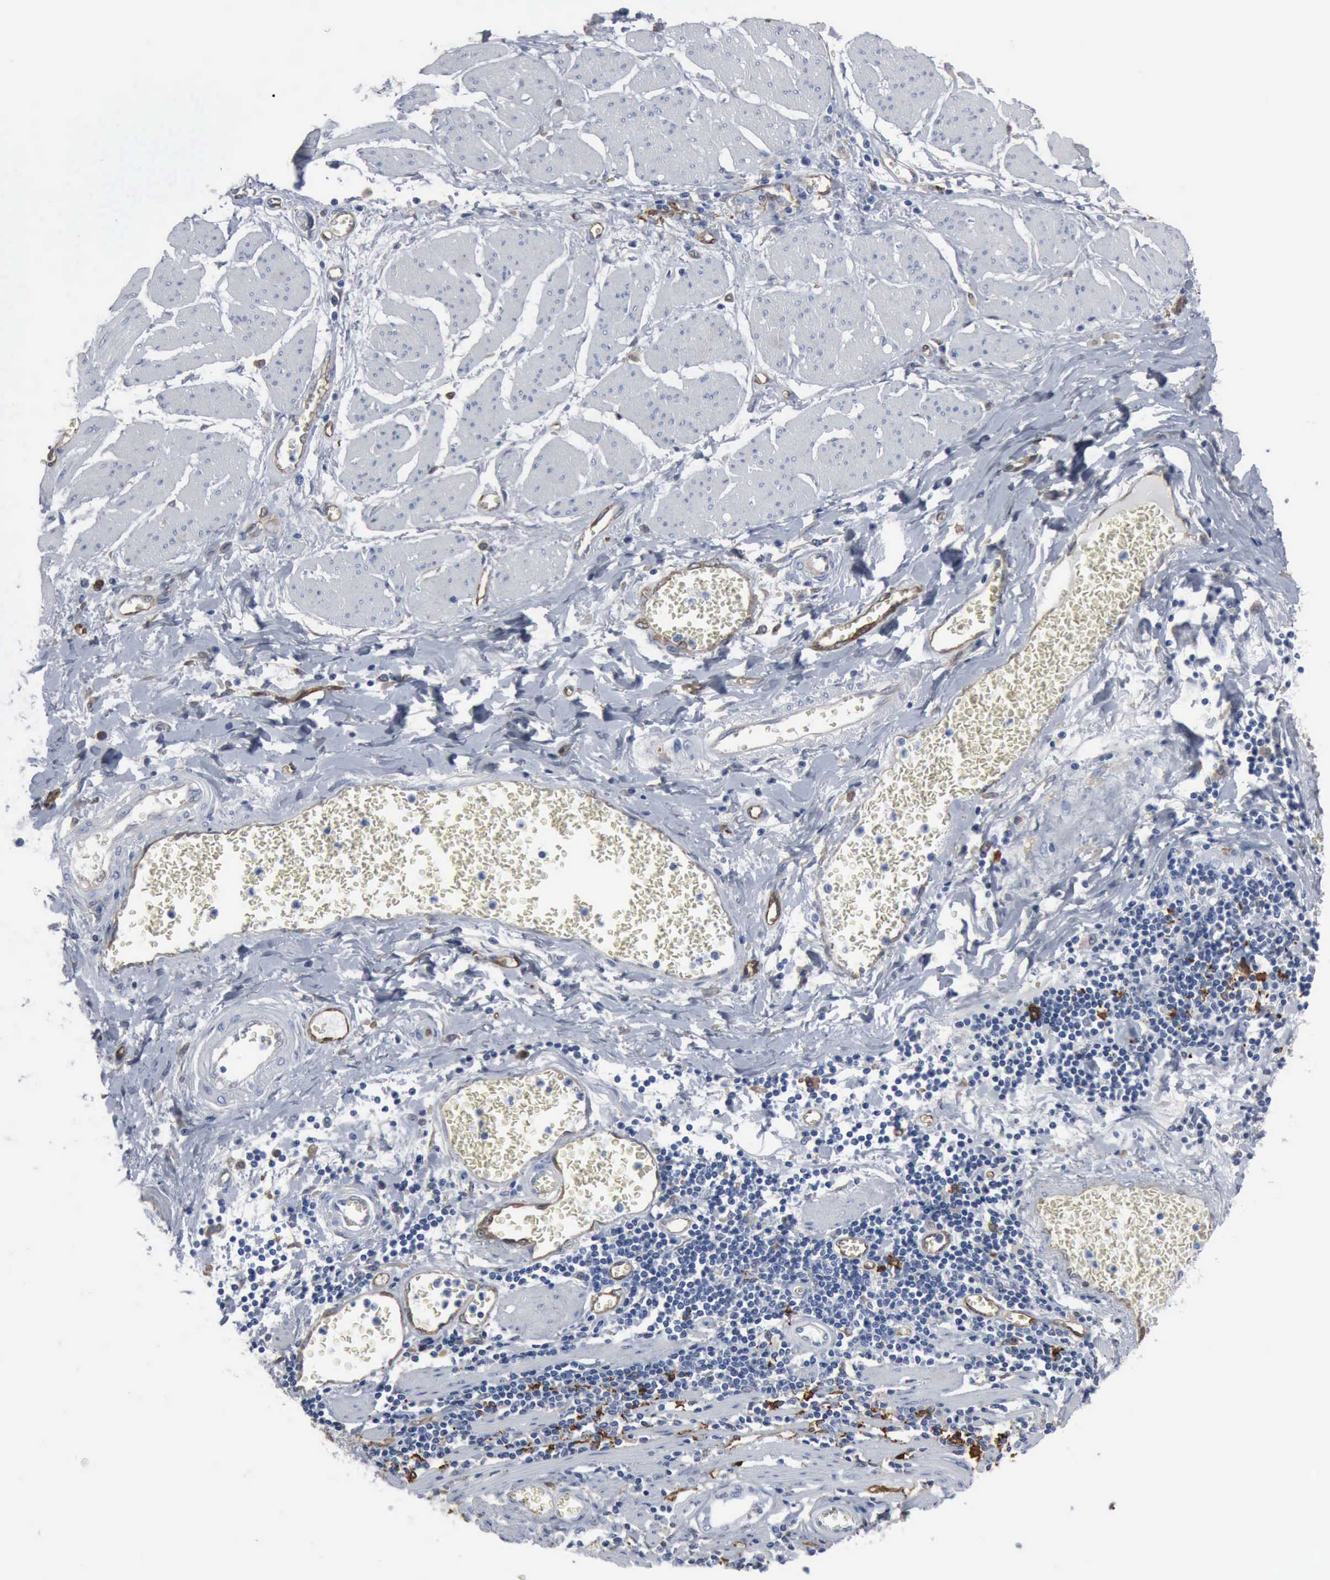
{"staining": {"intensity": "negative", "quantity": "none", "location": "none"}, "tissue": "stomach cancer", "cell_type": "Tumor cells", "image_type": "cancer", "snomed": [{"axis": "morphology", "description": "Adenocarcinoma, NOS"}, {"axis": "topography", "description": "Stomach"}], "caption": "DAB (3,3'-diaminobenzidine) immunohistochemical staining of human stomach cancer (adenocarcinoma) reveals no significant staining in tumor cells. (Brightfield microscopy of DAB (3,3'-diaminobenzidine) immunohistochemistry at high magnification).", "gene": "FSCN1", "patient": {"sex": "male", "age": 72}}